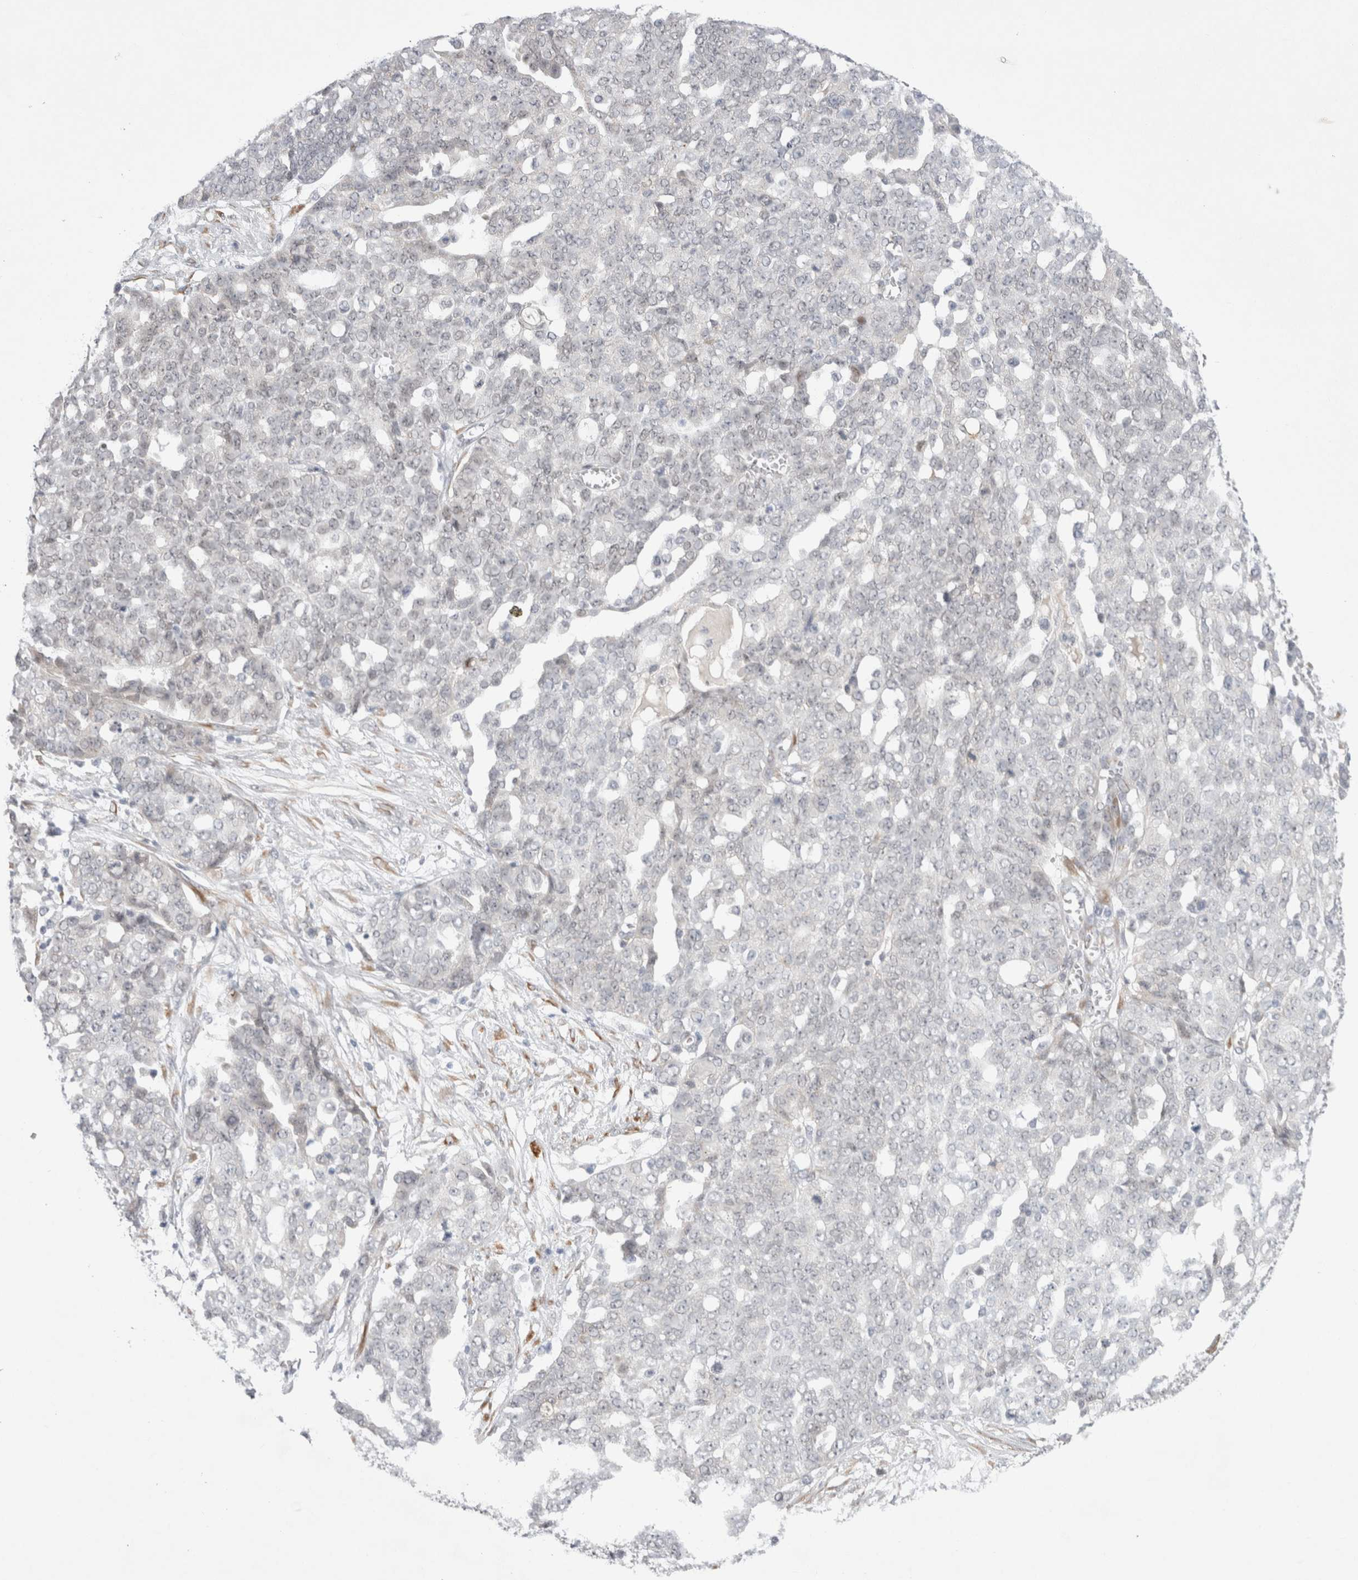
{"staining": {"intensity": "negative", "quantity": "none", "location": "none"}, "tissue": "ovarian cancer", "cell_type": "Tumor cells", "image_type": "cancer", "snomed": [{"axis": "morphology", "description": "Cystadenocarcinoma, serous, NOS"}, {"axis": "topography", "description": "Soft tissue"}, {"axis": "topography", "description": "Ovary"}], "caption": "DAB (3,3'-diaminobenzidine) immunohistochemical staining of human ovarian cancer reveals no significant expression in tumor cells. (Brightfield microscopy of DAB immunohistochemistry at high magnification).", "gene": "TRMT1L", "patient": {"sex": "female", "age": 57}}